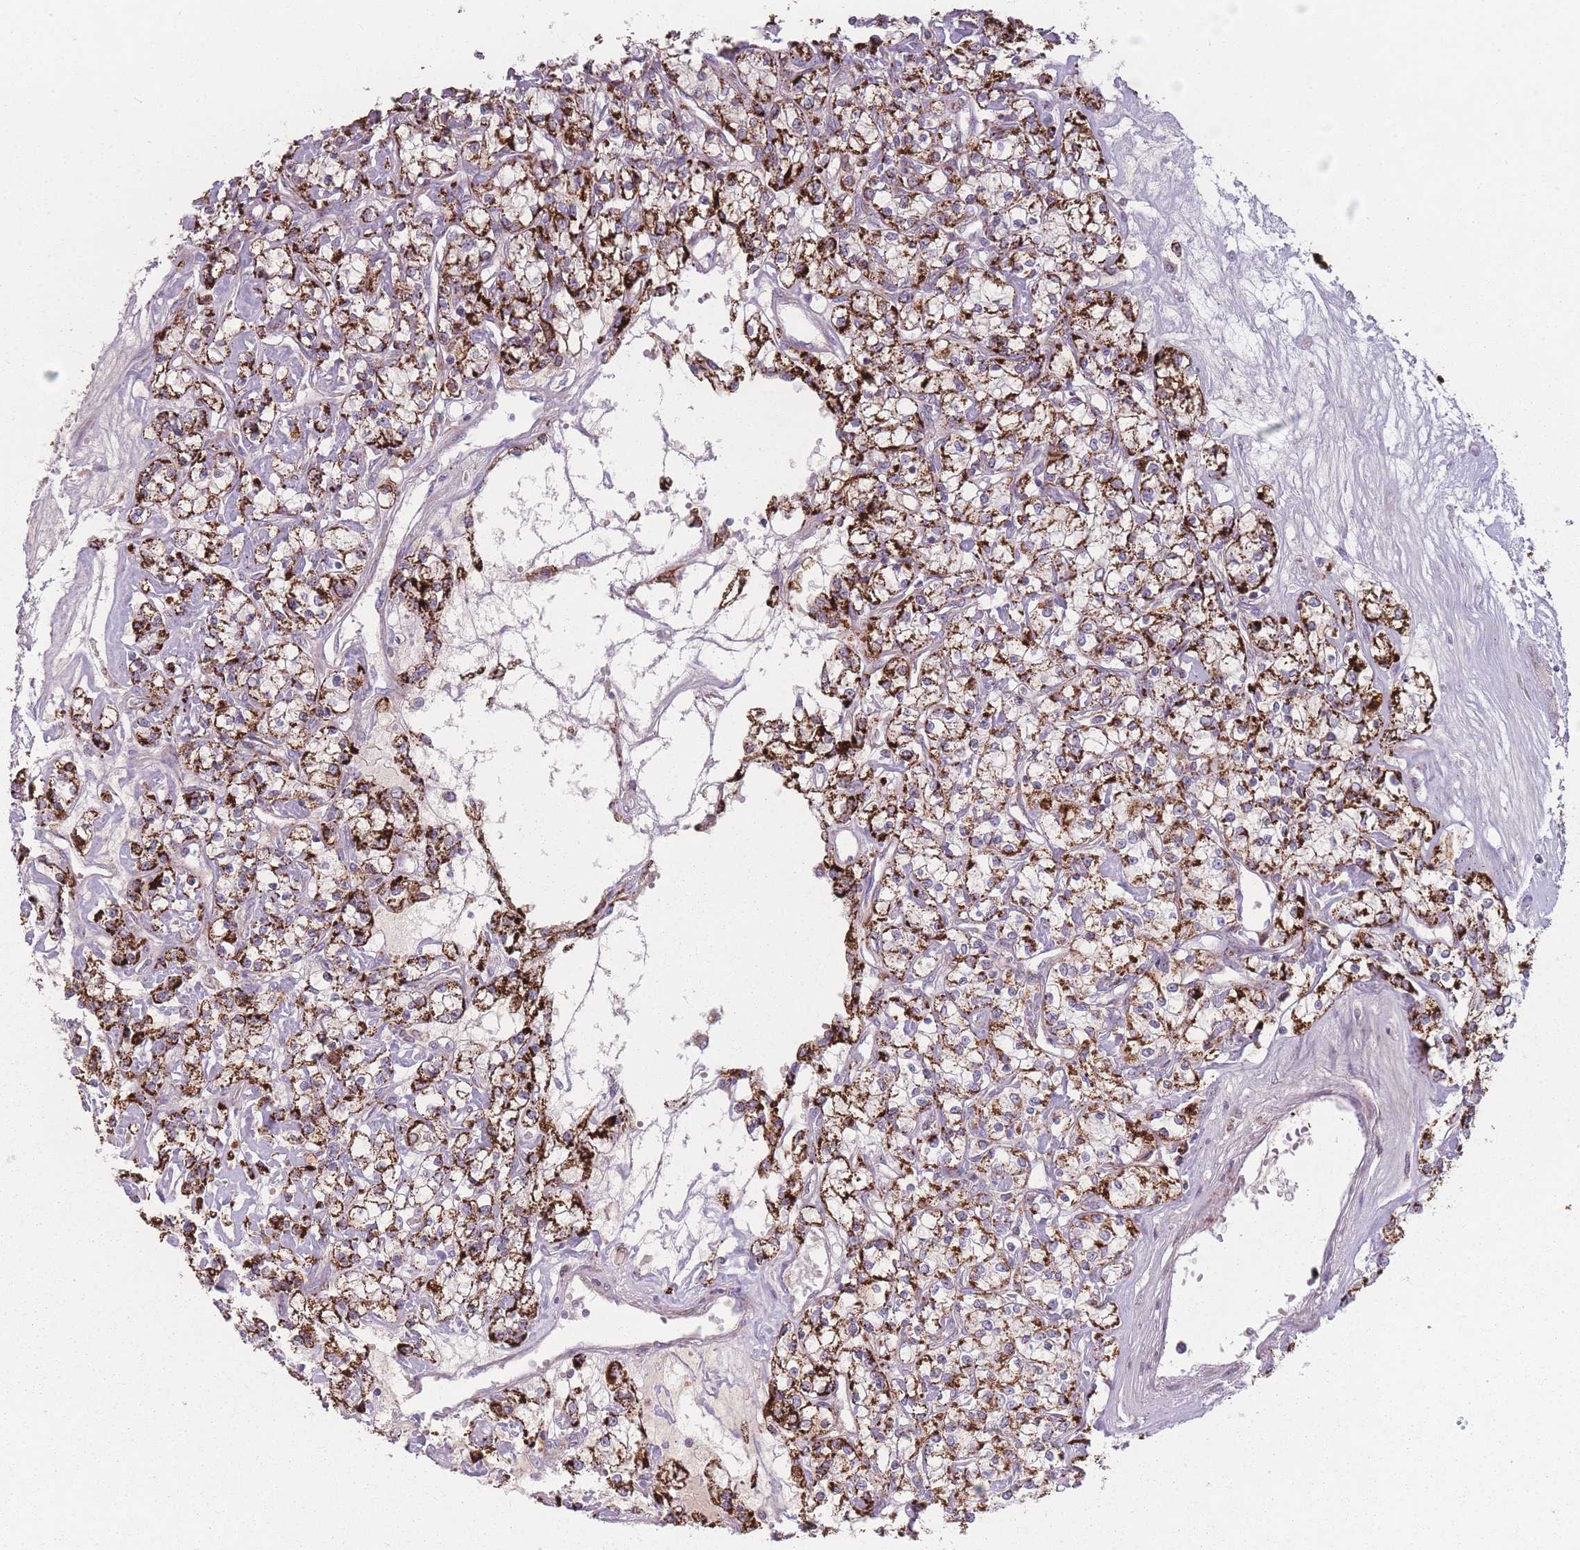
{"staining": {"intensity": "strong", "quantity": ">75%", "location": "cytoplasmic/membranous"}, "tissue": "renal cancer", "cell_type": "Tumor cells", "image_type": "cancer", "snomed": [{"axis": "morphology", "description": "Adenocarcinoma, NOS"}, {"axis": "topography", "description": "Kidney"}], "caption": "Renal cancer (adenocarcinoma) stained with immunohistochemistry shows strong cytoplasmic/membranous positivity in approximately >75% of tumor cells.", "gene": "PEX11B", "patient": {"sex": "female", "age": 59}}